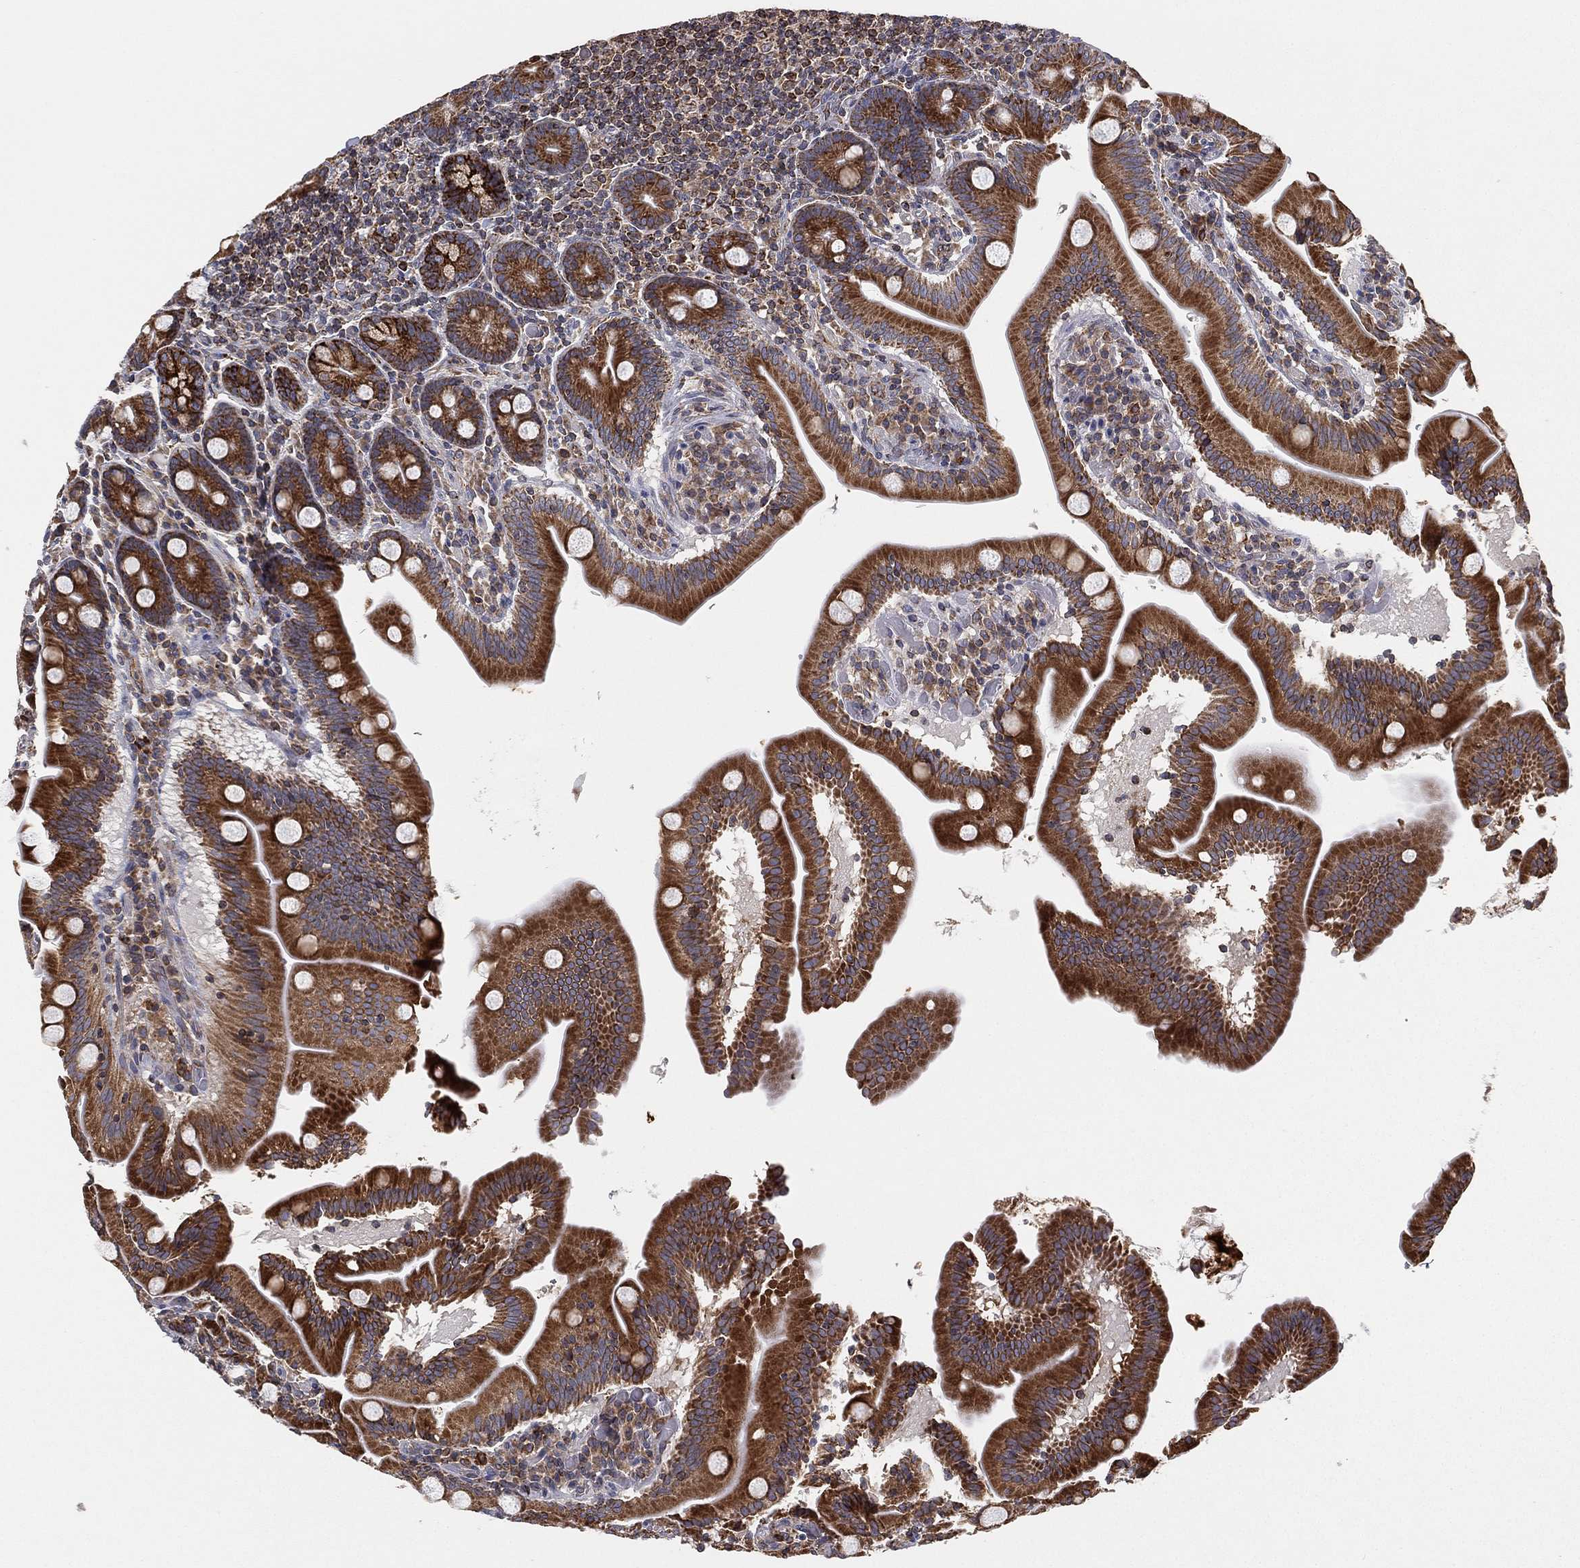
{"staining": {"intensity": "strong", "quantity": ">75%", "location": "cytoplasmic/membranous"}, "tissue": "small intestine", "cell_type": "Glandular cells", "image_type": "normal", "snomed": [{"axis": "morphology", "description": "Normal tissue, NOS"}, {"axis": "topography", "description": "Small intestine"}], "caption": "Unremarkable small intestine was stained to show a protein in brown. There is high levels of strong cytoplasmic/membranous staining in approximately >75% of glandular cells. (DAB (3,3'-diaminobenzidine) IHC, brown staining for protein, blue staining for nuclei).", "gene": "CYB5B", "patient": {"sex": "male", "age": 37}}